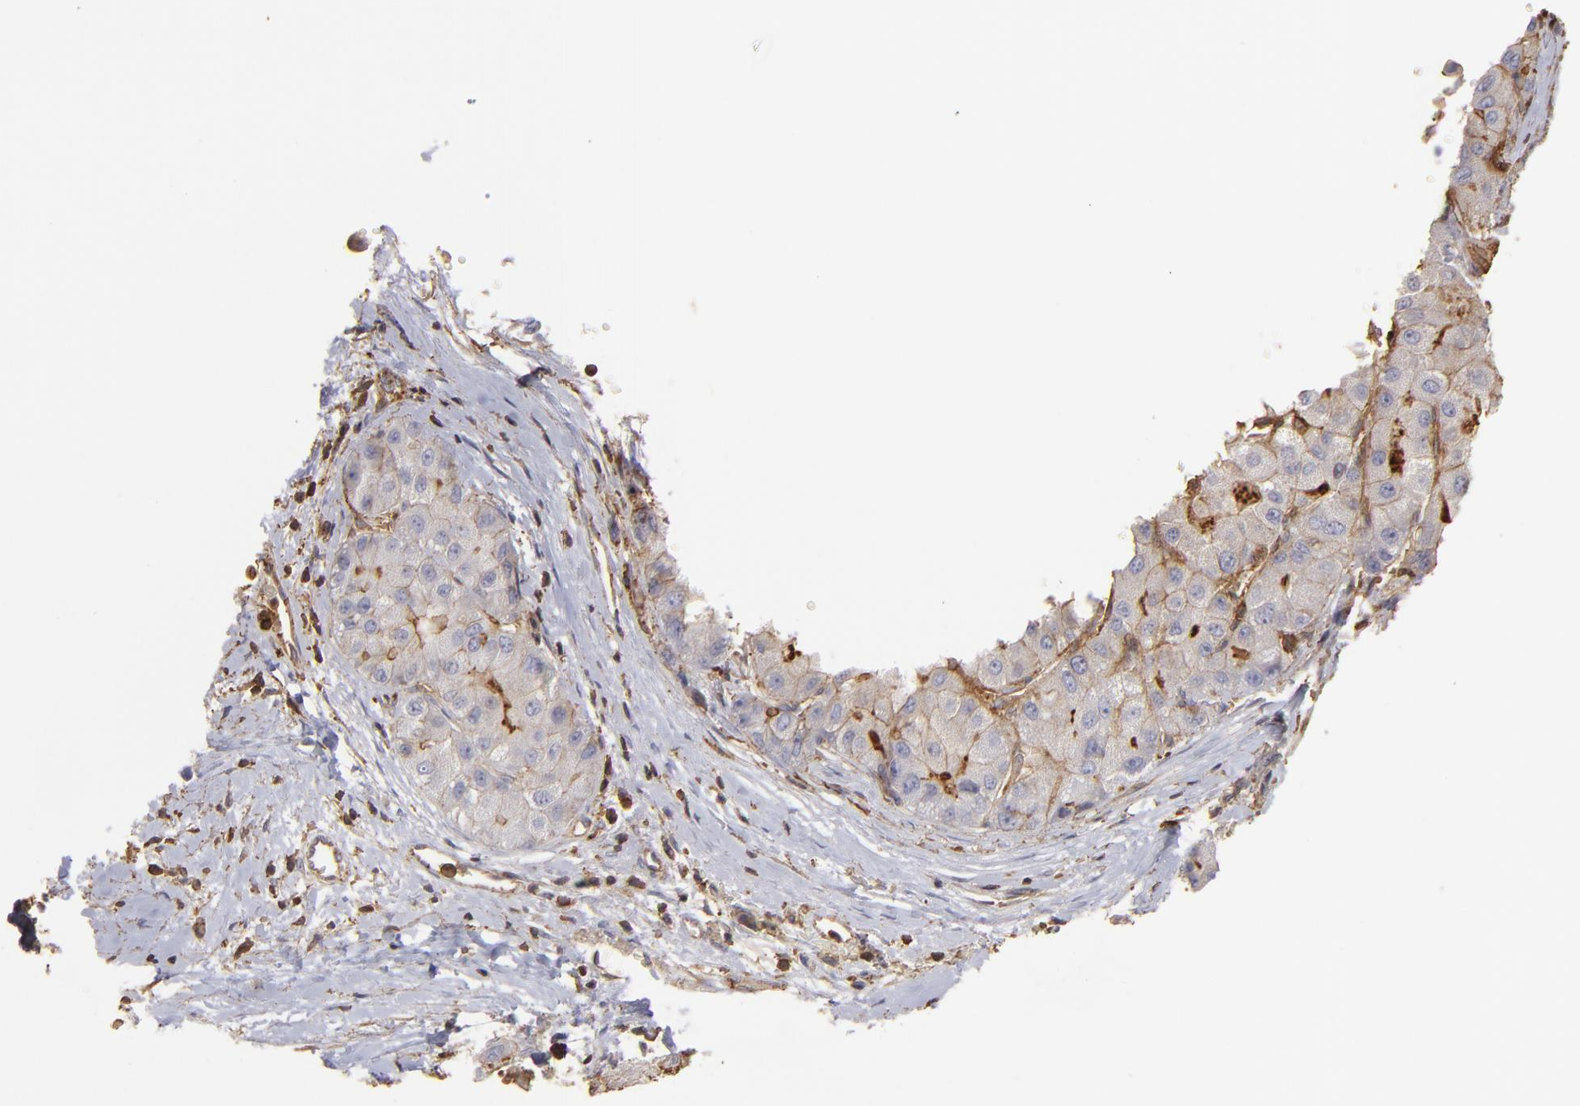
{"staining": {"intensity": "weak", "quantity": ">75%", "location": "cytoplasmic/membranous"}, "tissue": "liver cancer", "cell_type": "Tumor cells", "image_type": "cancer", "snomed": [{"axis": "morphology", "description": "Carcinoma, Hepatocellular, NOS"}, {"axis": "topography", "description": "Liver"}], "caption": "Immunohistochemistry micrograph of human liver cancer (hepatocellular carcinoma) stained for a protein (brown), which demonstrates low levels of weak cytoplasmic/membranous positivity in approximately >75% of tumor cells.", "gene": "ACTB", "patient": {"sex": "male", "age": 80}}